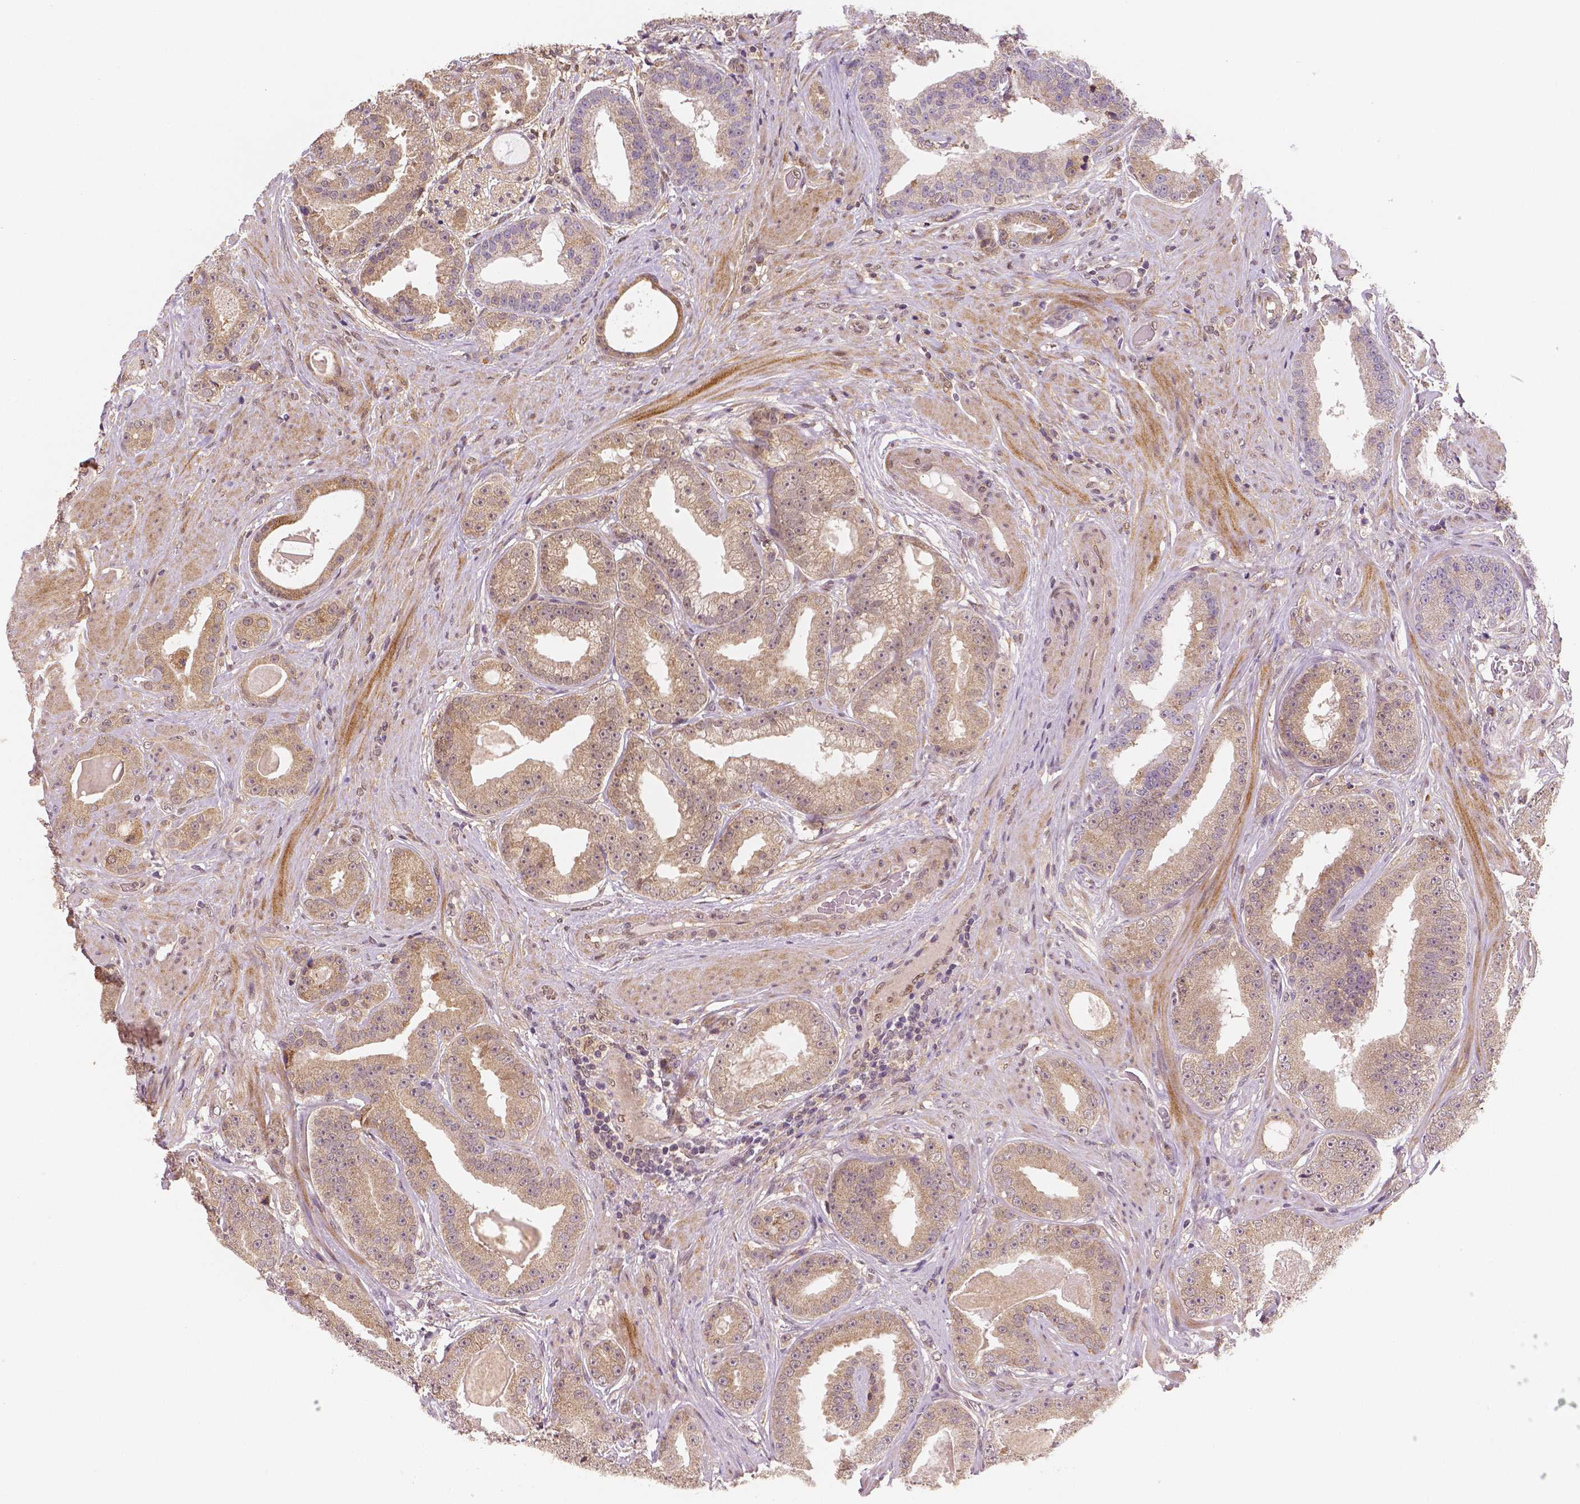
{"staining": {"intensity": "weak", "quantity": ">75%", "location": "cytoplasmic/membranous"}, "tissue": "prostate cancer", "cell_type": "Tumor cells", "image_type": "cancer", "snomed": [{"axis": "morphology", "description": "Adenocarcinoma, Low grade"}, {"axis": "topography", "description": "Prostate"}], "caption": "IHC photomicrograph of prostate cancer stained for a protein (brown), which shows low levels of weak cytoplasmic/membranous expression in approximately >75% of tumor cells.", "gene": "STAT3", "patient": {"sex": "male", "age": 60}}